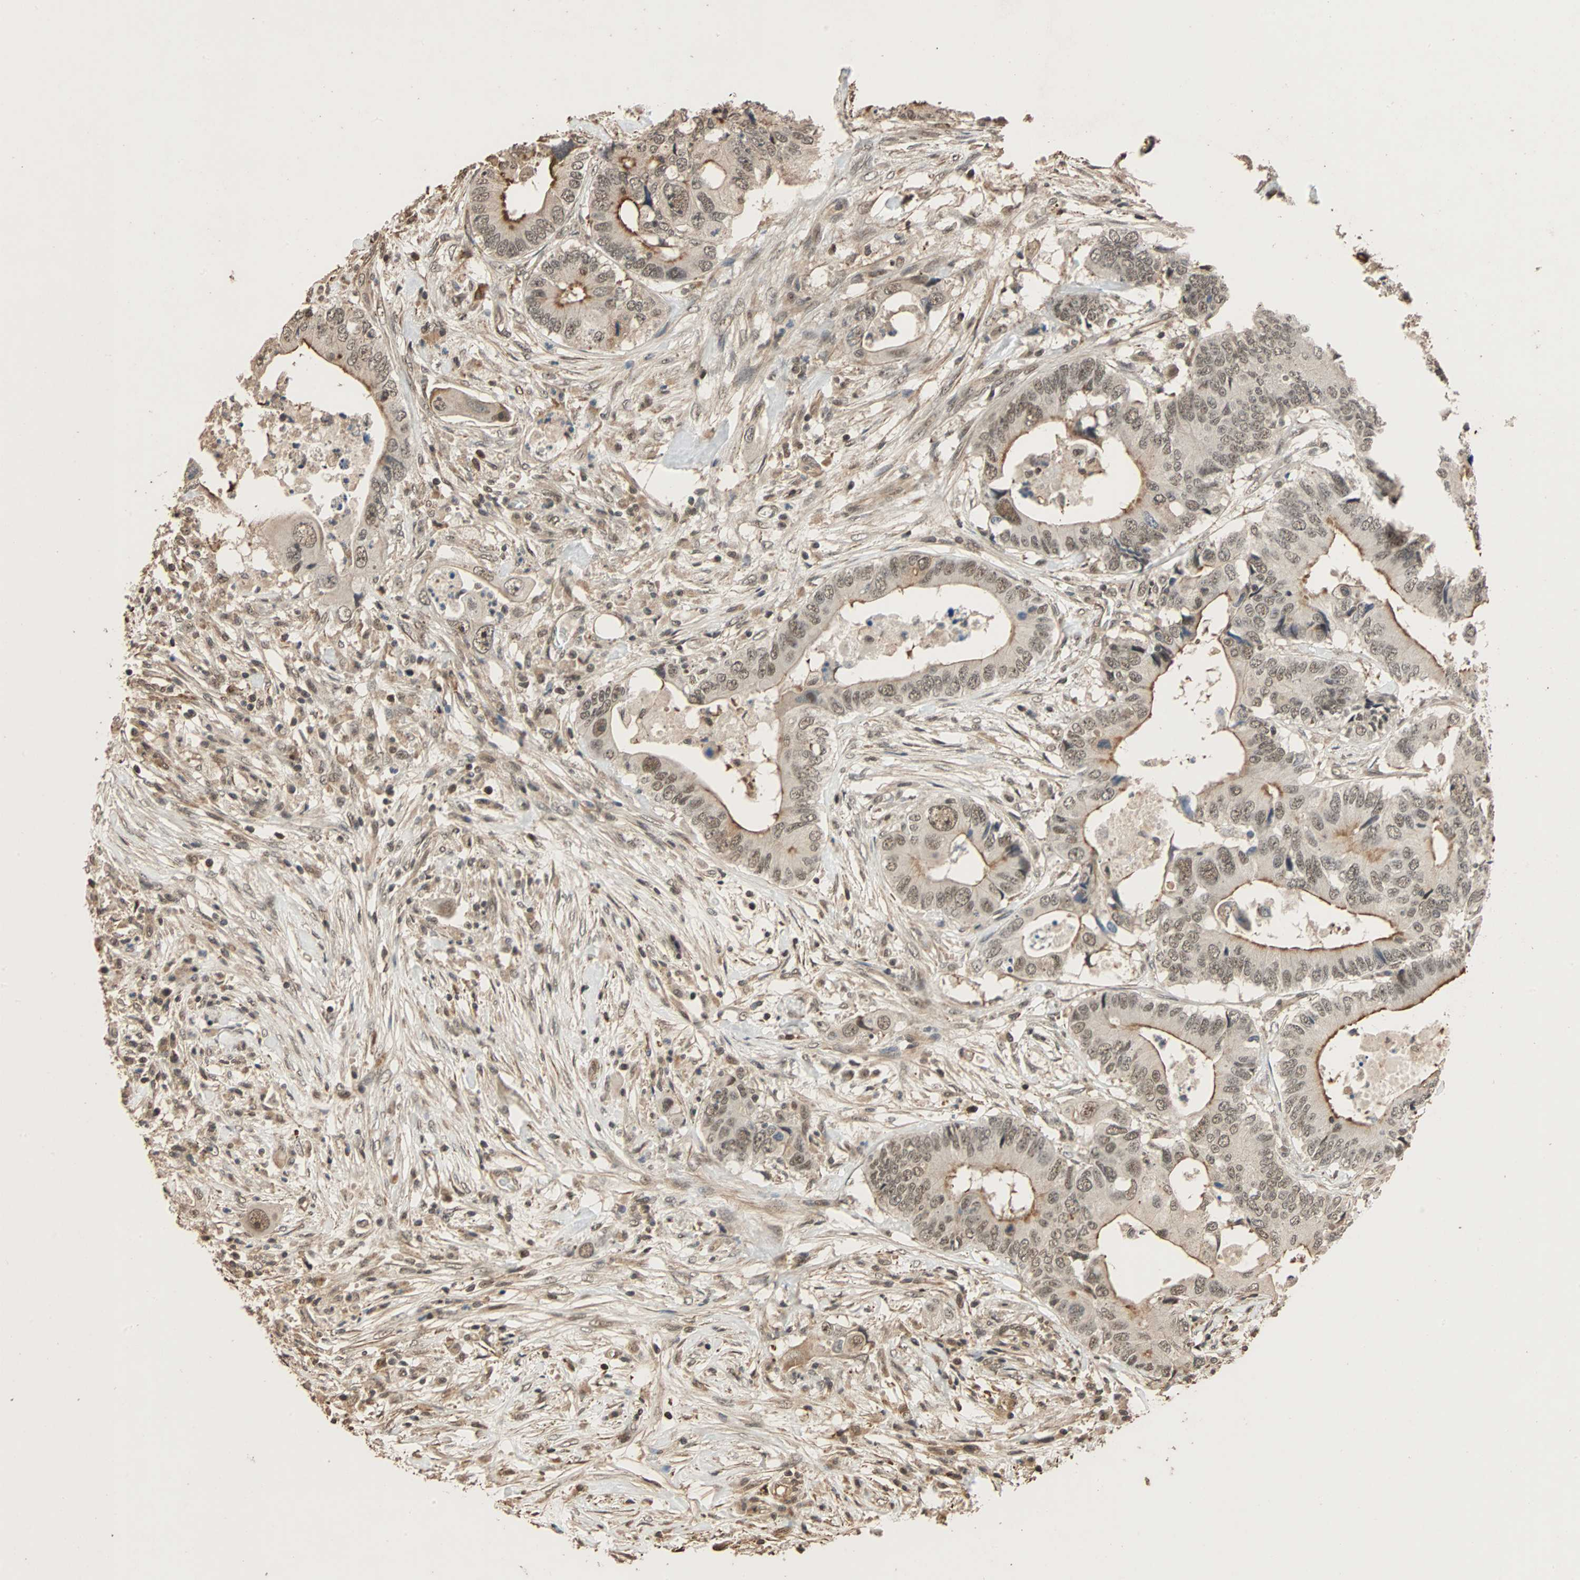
{"staining": {"intensity": "moderate", "quantity": ">75%", "location": "cytoplasmic/membranous,nuclear"}, "tissue": "colorectal cancer", "cell_type": "Tumor cells", "image_type": "cancer", "snomed": [{"axis": "morphology", "description": "Adenocarcinoma, NOS"}, {"axis": "topography", "description": "Colon"}], "caption": "The immunohistochemical stain shows moderate cytoplasmic/membranous and nuclear expression in tumor cells of adenocarcinoma (colorectal) tissue.", "gene": "CDC5L", "patient": {"sex": "male", "age": 71}}